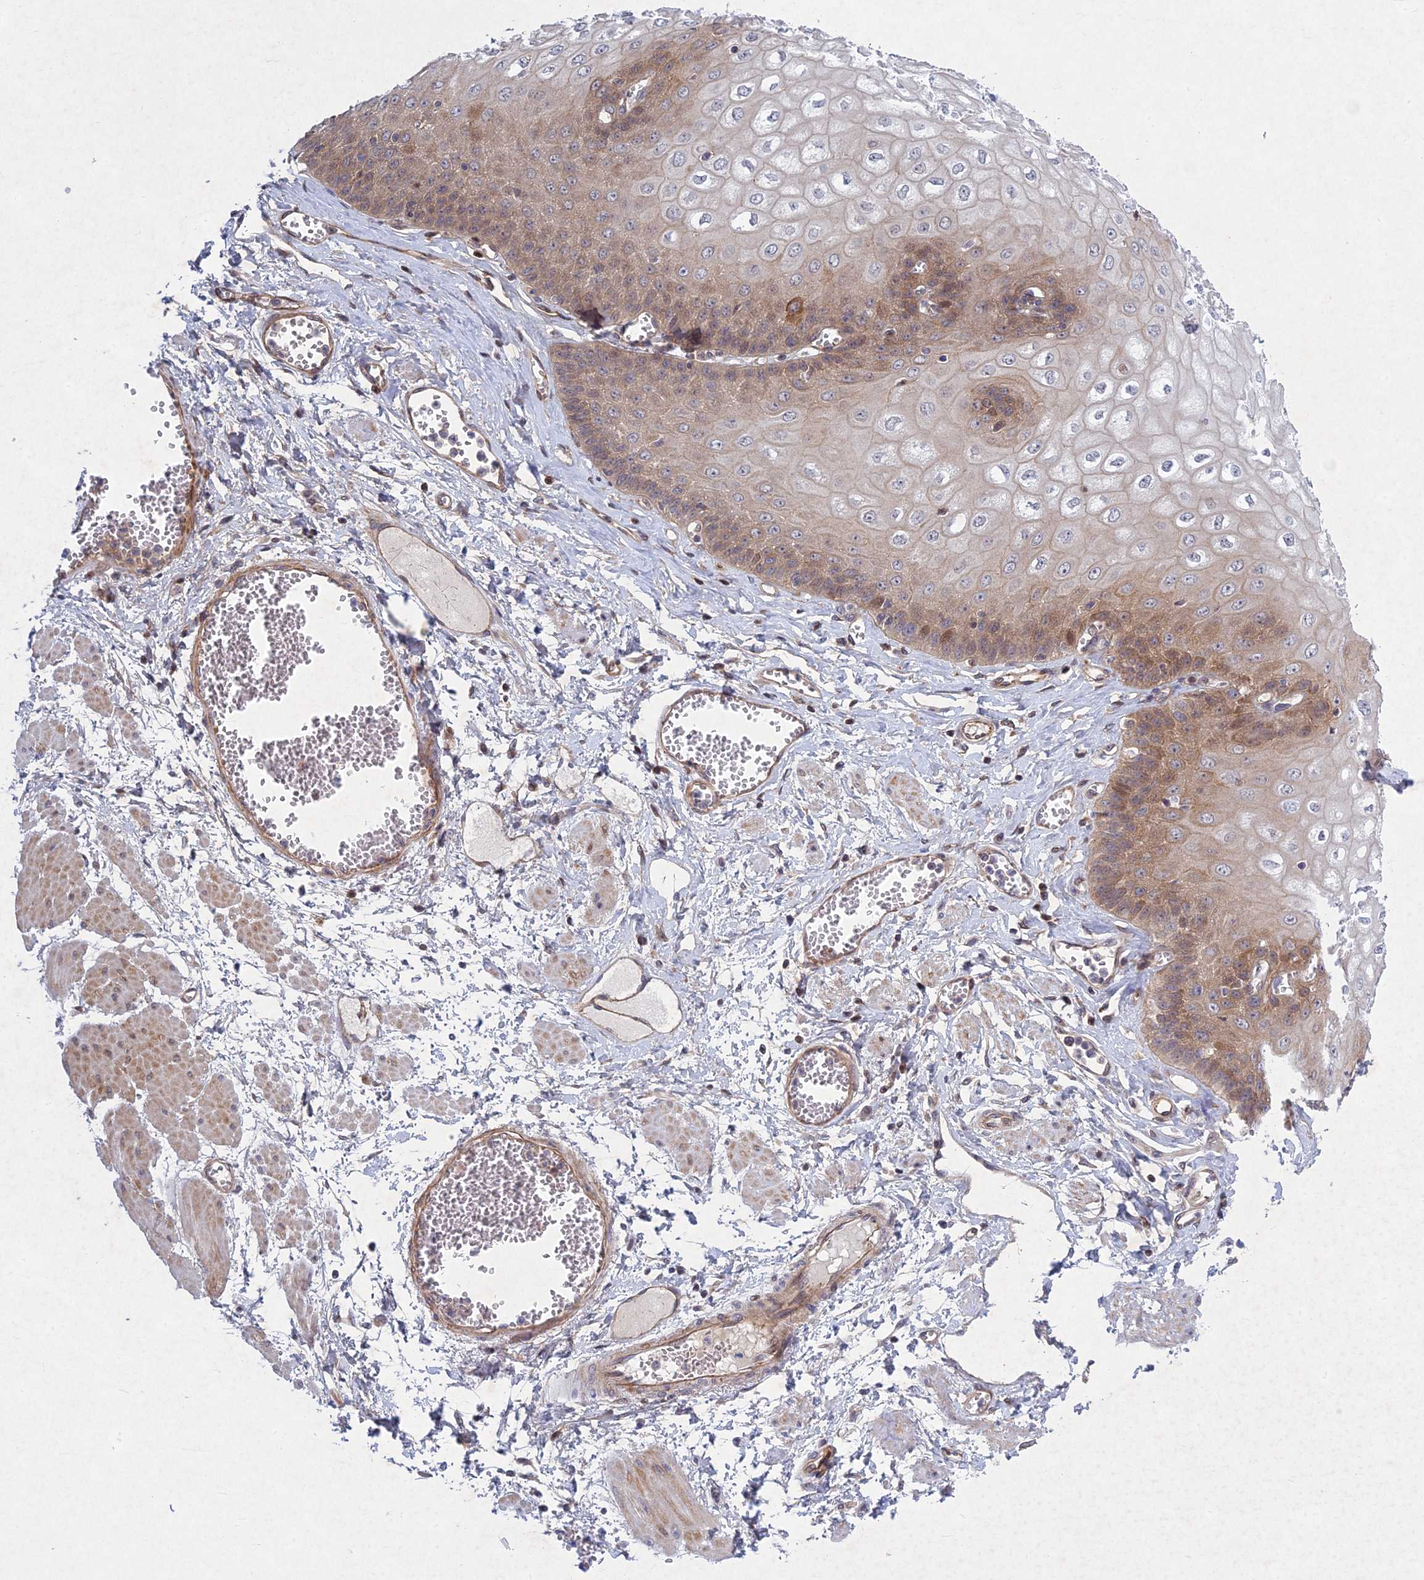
{"staining": {"intensity": "moderate", "quantity": "25%-75%", "location": "cytoplasmic/membranous"}, "tissue": "esophagus", "cell_type": "Squamous epithelial cells", "image_type": "normal", "snomed": [{"axis": "morphology", "description": "Normal tissue, NOS"}, {"axis": "topography", "description": "Esophagus"}], "caption": "Immunohistochemical staining of benign human esophagus reveals medium levels of moderate cytoplasmic/membranous staining in about 25%-75% of squamous epithelial cells. (IHC, brightfield microscopy, high magnification).", "gene": "PTHLH", "patient": {"sex": "male", "age": 60}}